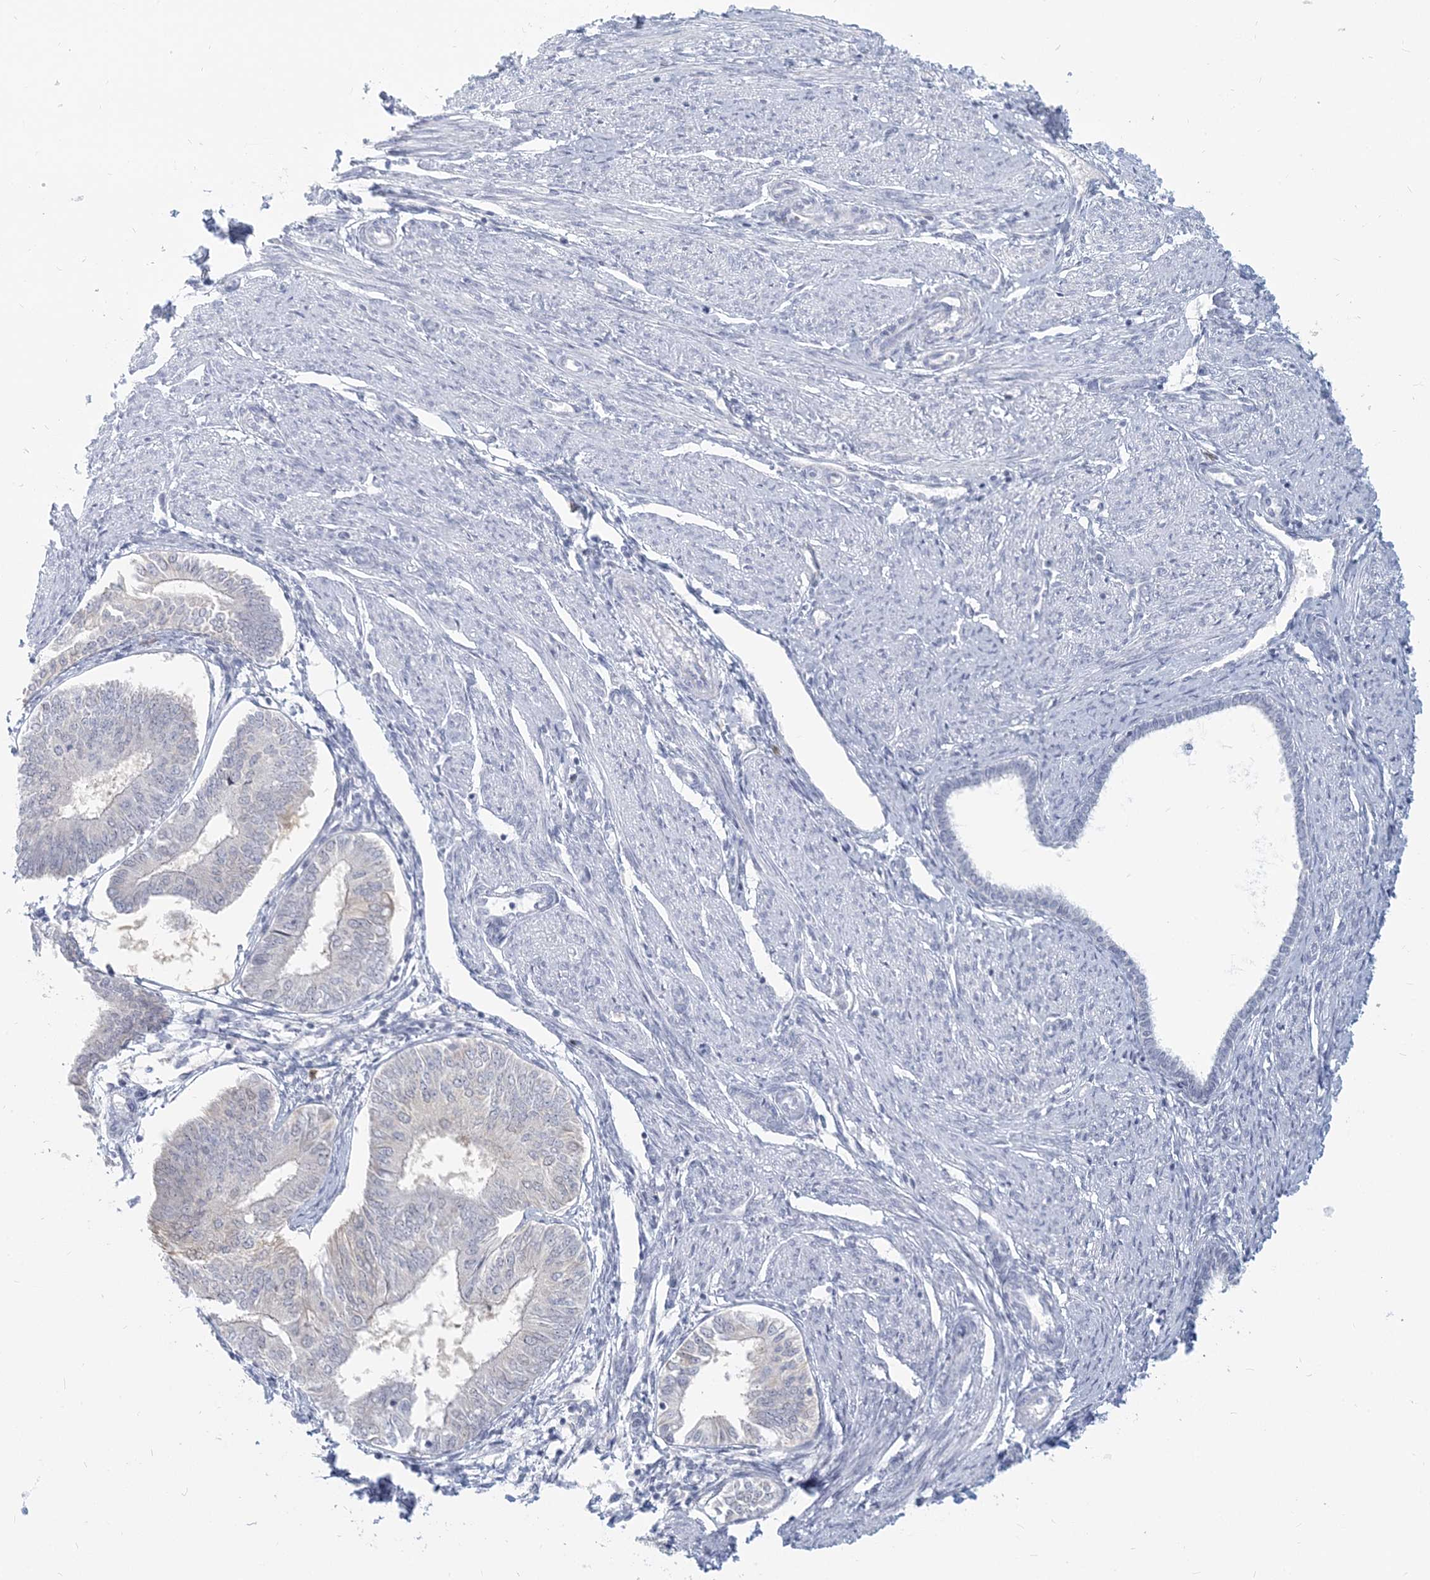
{"staining": {"intensity": "negative", "quantity": "none", "location": "none"}, "tissue": "endometrial cancer", "cell_type": "Tumor cells", "image_type": "cancer", "snomed": [{"axis": "morphology", "description": "Adenocarcinoma, NOS"}, {"axis": "topography", "description": "Endometrium"}], "caption": "IHC of endometrial cancer demonstrates no expression in tumor cells.", "gene": "GMPPA", "patient": {"sex": "female", "age": 58}}